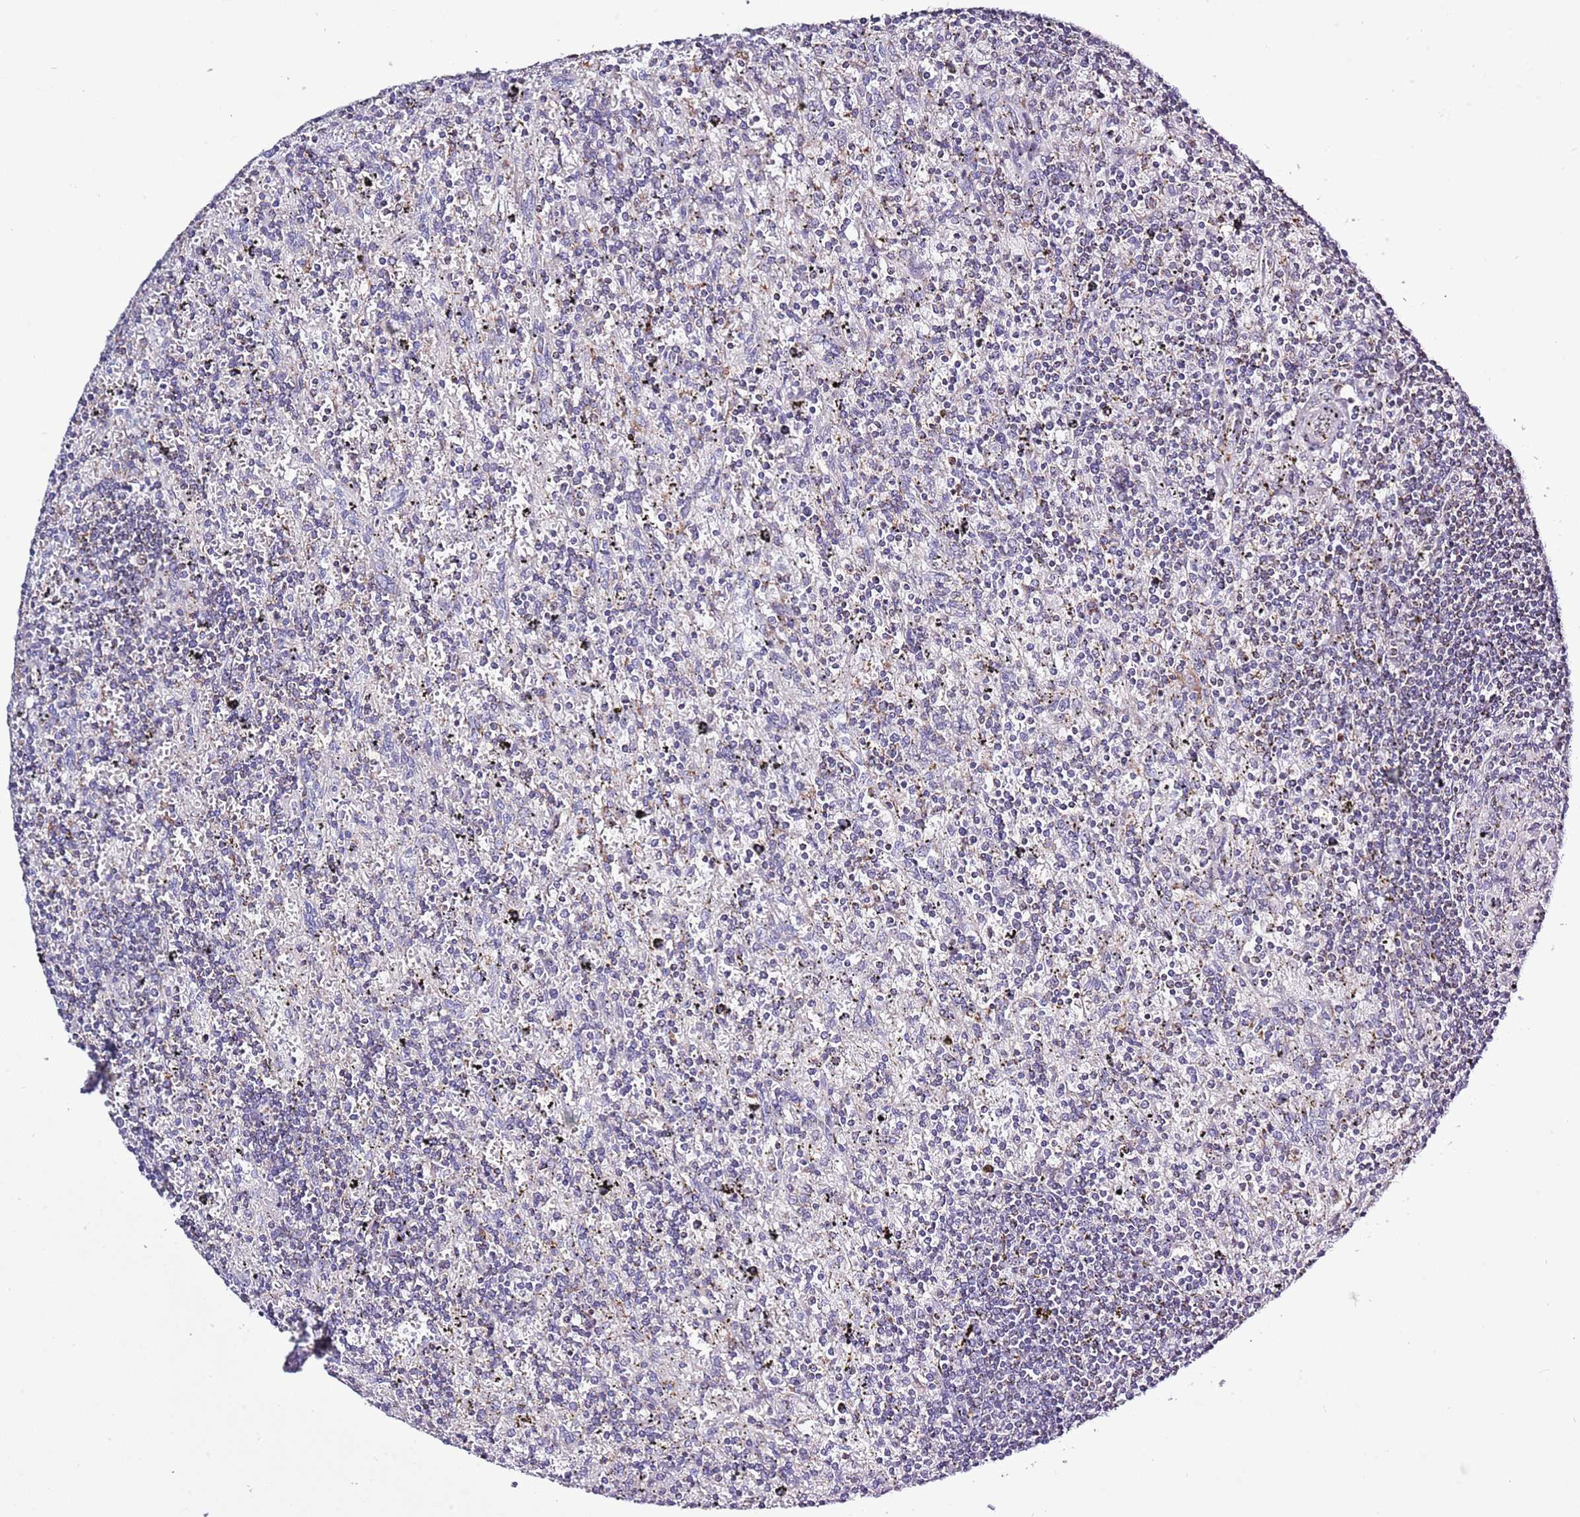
{"staining": {"intensity": "negative", "quantity": "none", "location": "none"}, "tissue": "lymphoma", "cell_type": "Tumor cells", "image_type": "cancer", "snomed": [{"axis": "morphology", "description": "Malignant lymphoma, non-Hodgkin's type, Low grade"}, {"axis": "topography", "description": "Spleen"}], "caption": "Protein analysis of low-grade malignant lymphoma, non-Hodgkin's type reveals no significant expression in tumor cells.", "gene": "SLC23A1", "patient": {"sex": "male", "age": 76}}